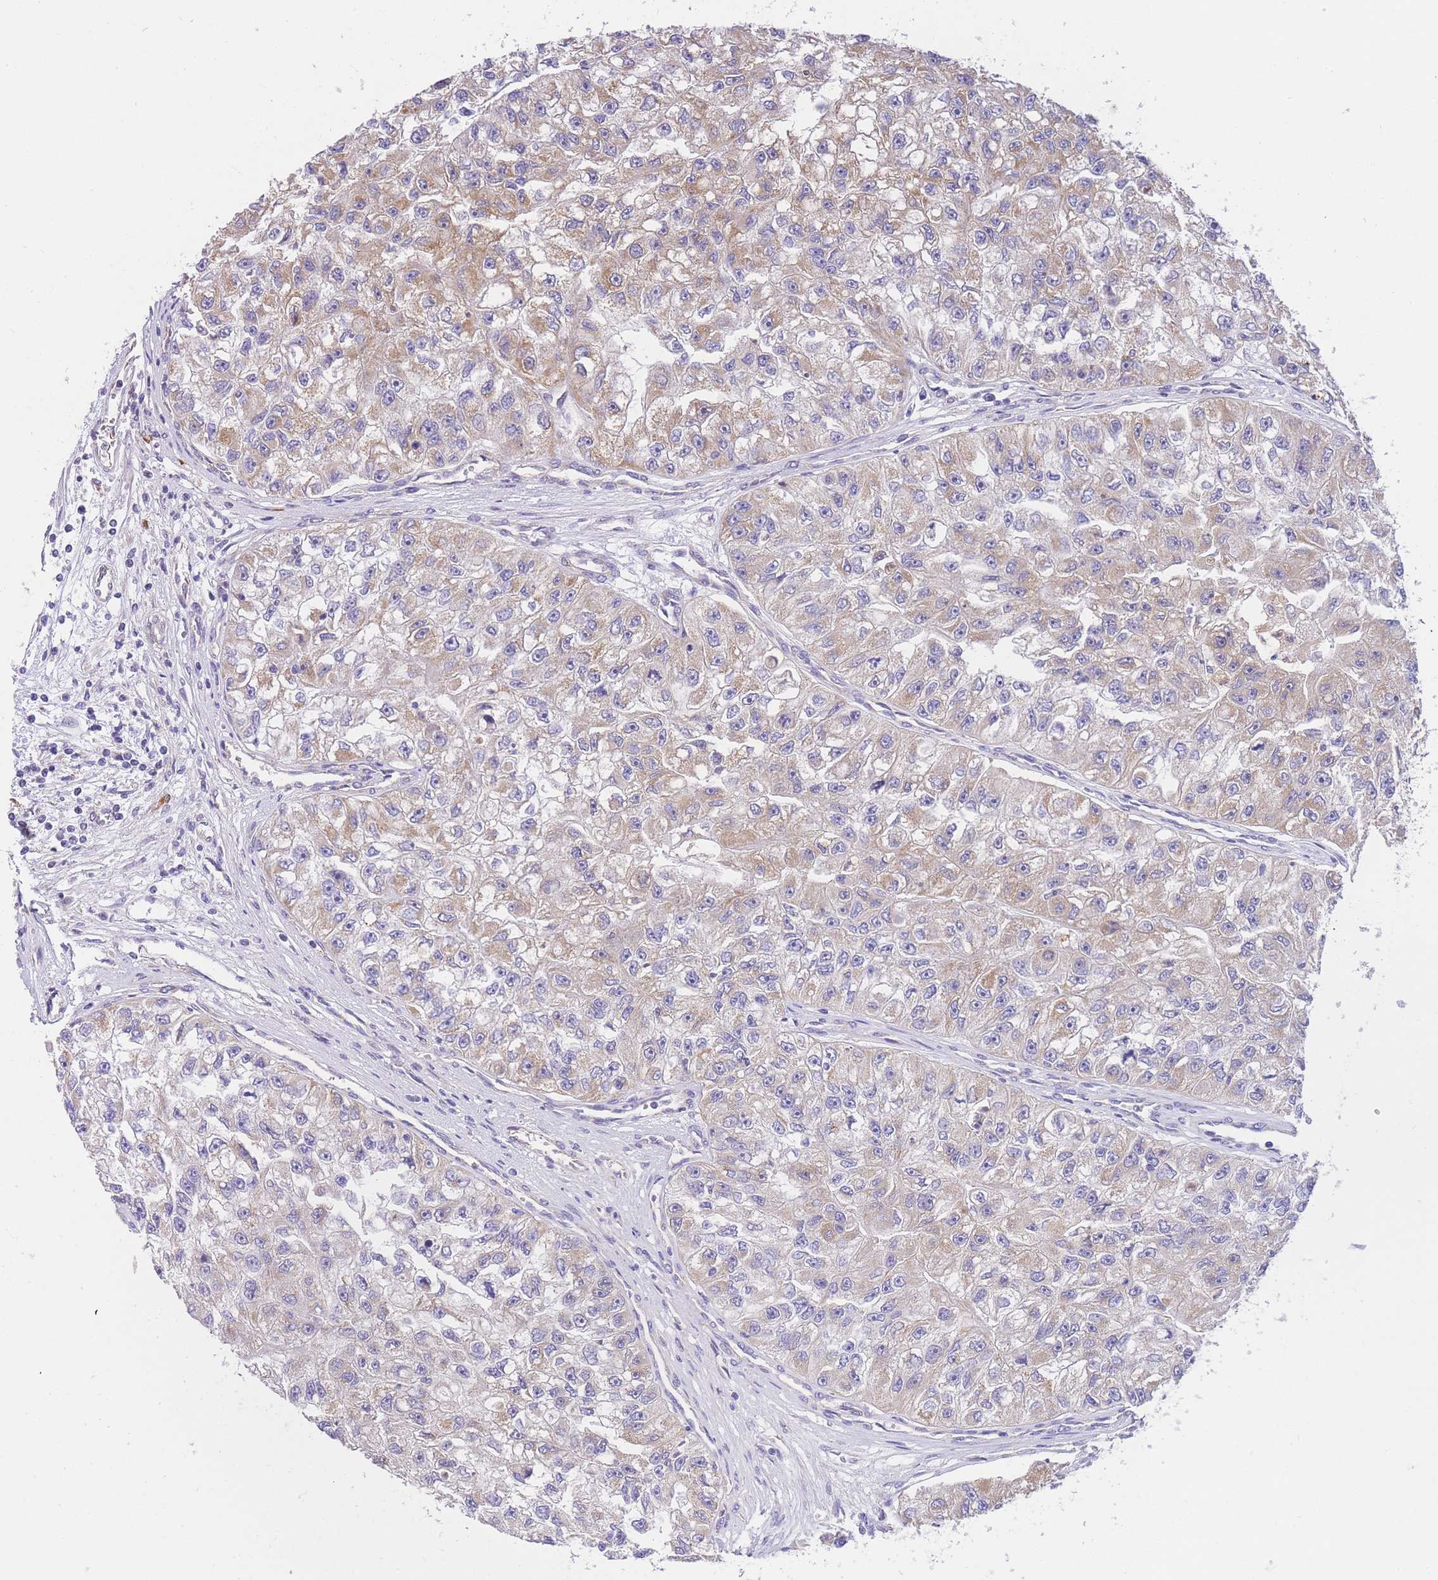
{"staining": {"intensity": "moderate", "quantity": "<25%", "location": "cytoplasmic/membranous"}, "tissue": "renal cancer", "cell_type": "Tumor cells", "image_type": "cancer", "snomed": [{"axis": "morphology", "description": "Adenocarcinoma, NOS"}, {"axis": "topography", "description": "Kidney"}], "caption": "A brown stain labels moderate cytoplasmic/membranous expression of a protein in human renal cancer (adenocarcinoma) tumor cells.", "gene": "MTRES1", "patient": {"sex": "male", "age": 63}}